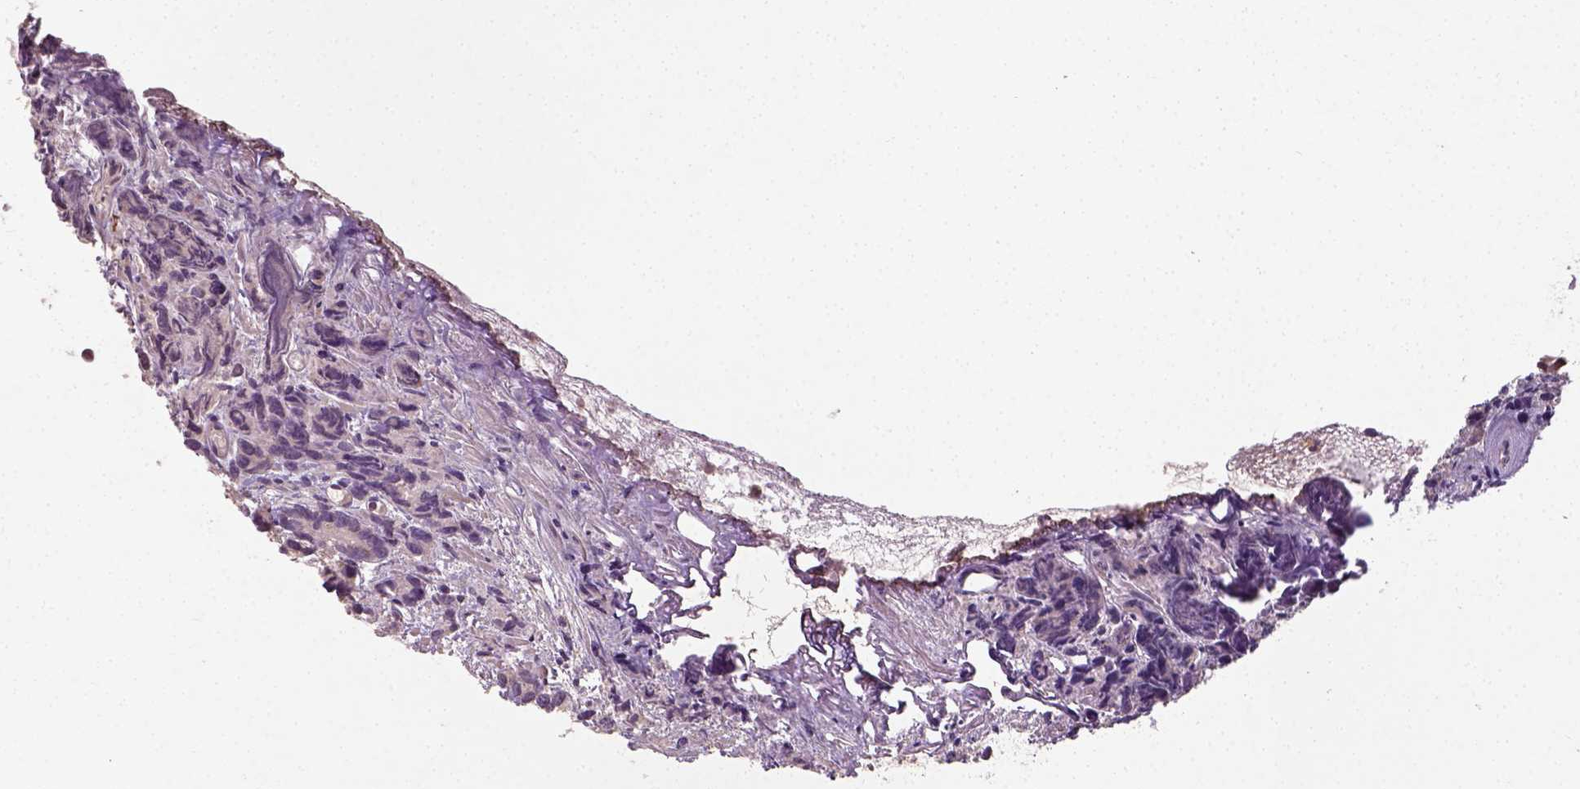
{"staining": {"intensity": "moderate", "quantity": "25%-75%", "location": "cytoplasmic/membranous,nuclear"}, "tissue": "prostate cancer", "cell_type": "Tumor cells", "image_type": "cancer", "snomed": [{"axis": "morphology", "description": "Adenocarcinoma, High grade"}, {"axis": "topography", "description": "Prostate"}], "caption": "Prostate cancer was stained to show a protein in brown. There is medium levels of moderate cytoplasmic/membranous and nuclear staining in approximately 25%-75% of tumor cells. Nuclei are stained in blue.", "gene": "CAMKK1", "patient": {"sex": "male", "age": 77}}